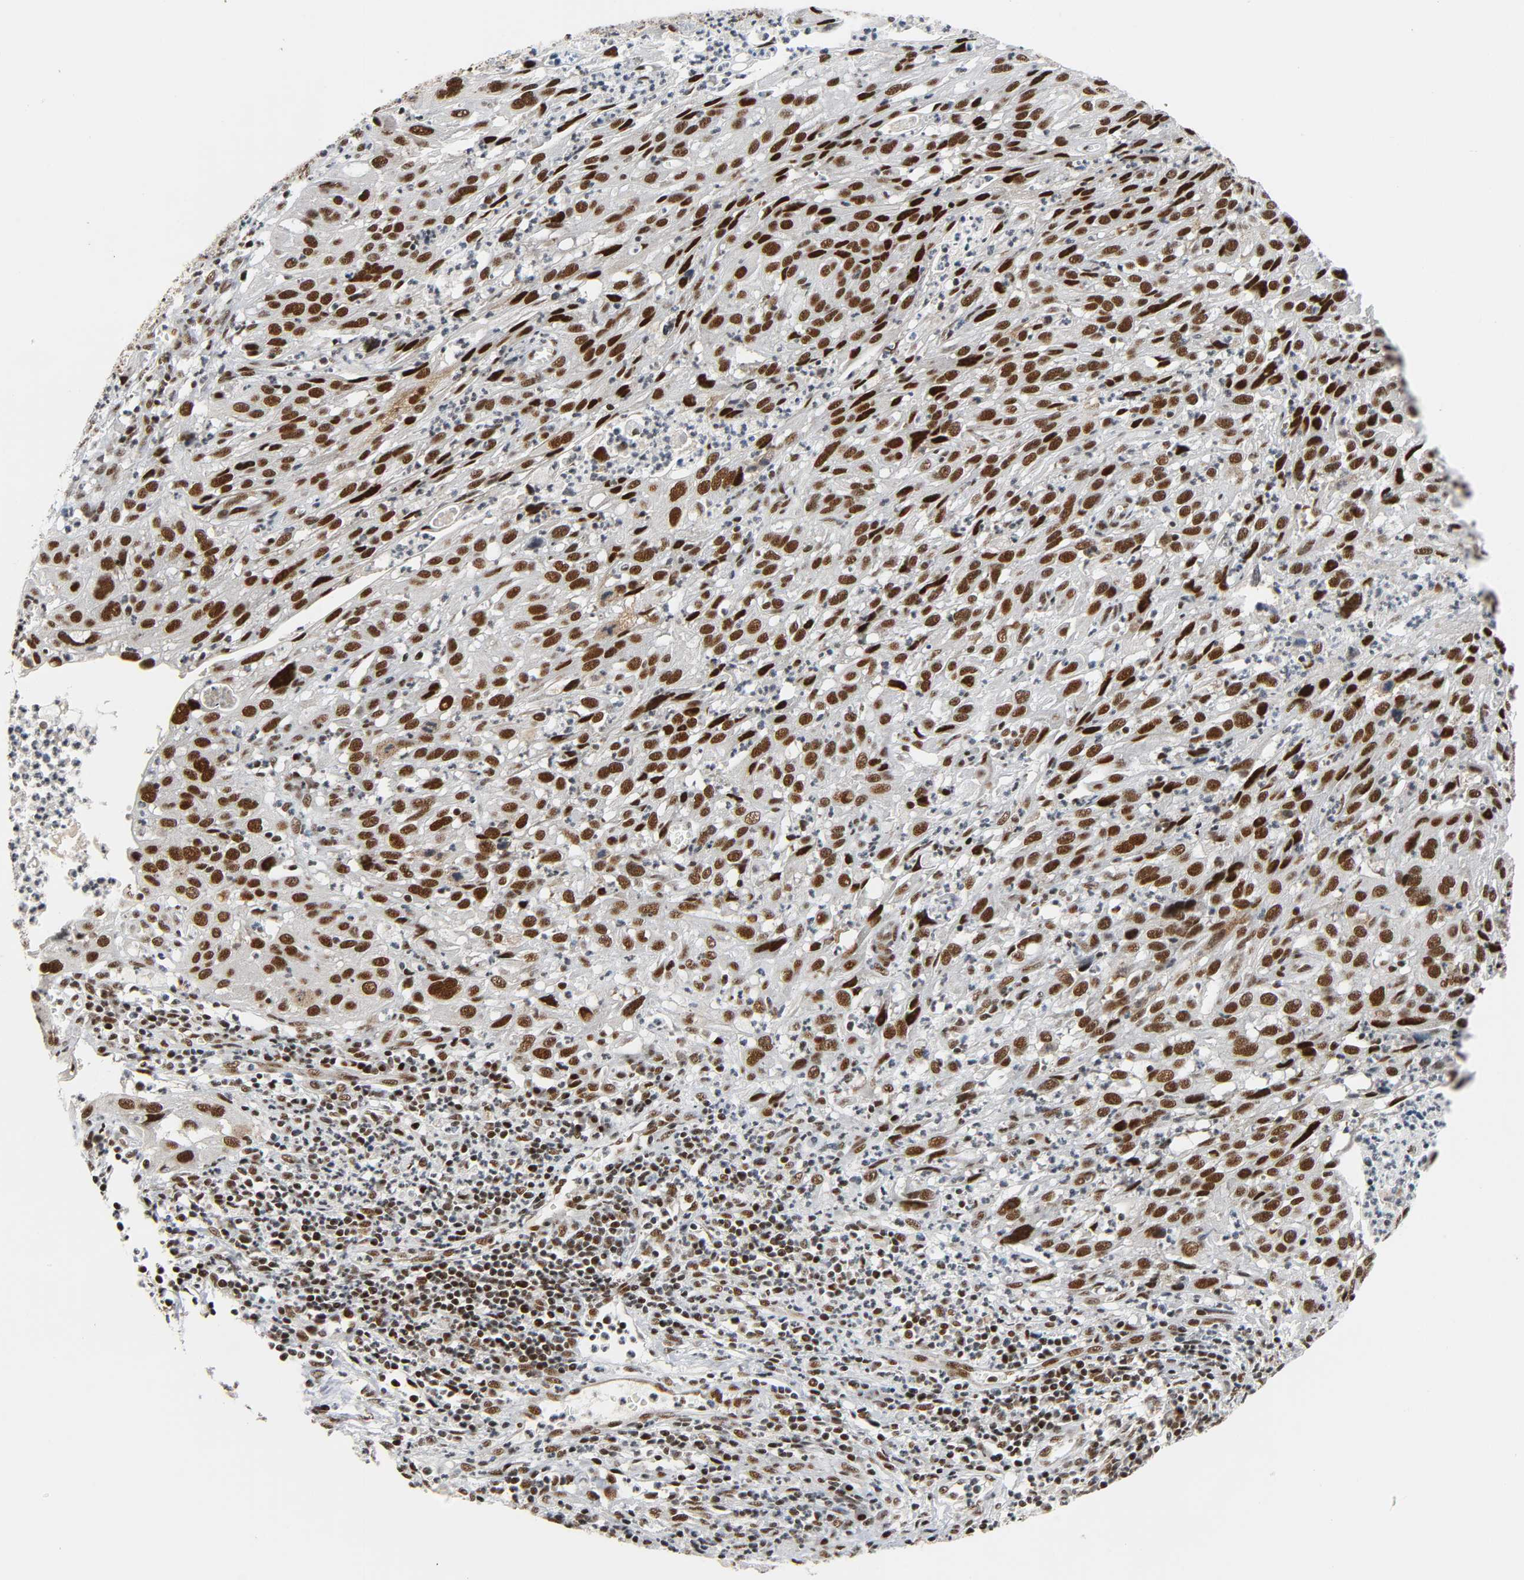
{"staining": {"intensity": "strong", "quantity": ">75%", "location": "nuclear"}, "tissue": "cervical cancer", "cell_type": "Tumor cells", "image_type": "cancer", "snomed": [{"axis": "morphology", "description": "Squamous cell carcinoma, NOS"}, {"axis": "topography", "description": "Cervix"}], "caption": "Human cervical cancer (squamous cell carcinoma) stained with a protein marker exhibits strong staining in tumor cells.", "gene": "CDK9", "patient": {"sex": "female", "age": 32}}